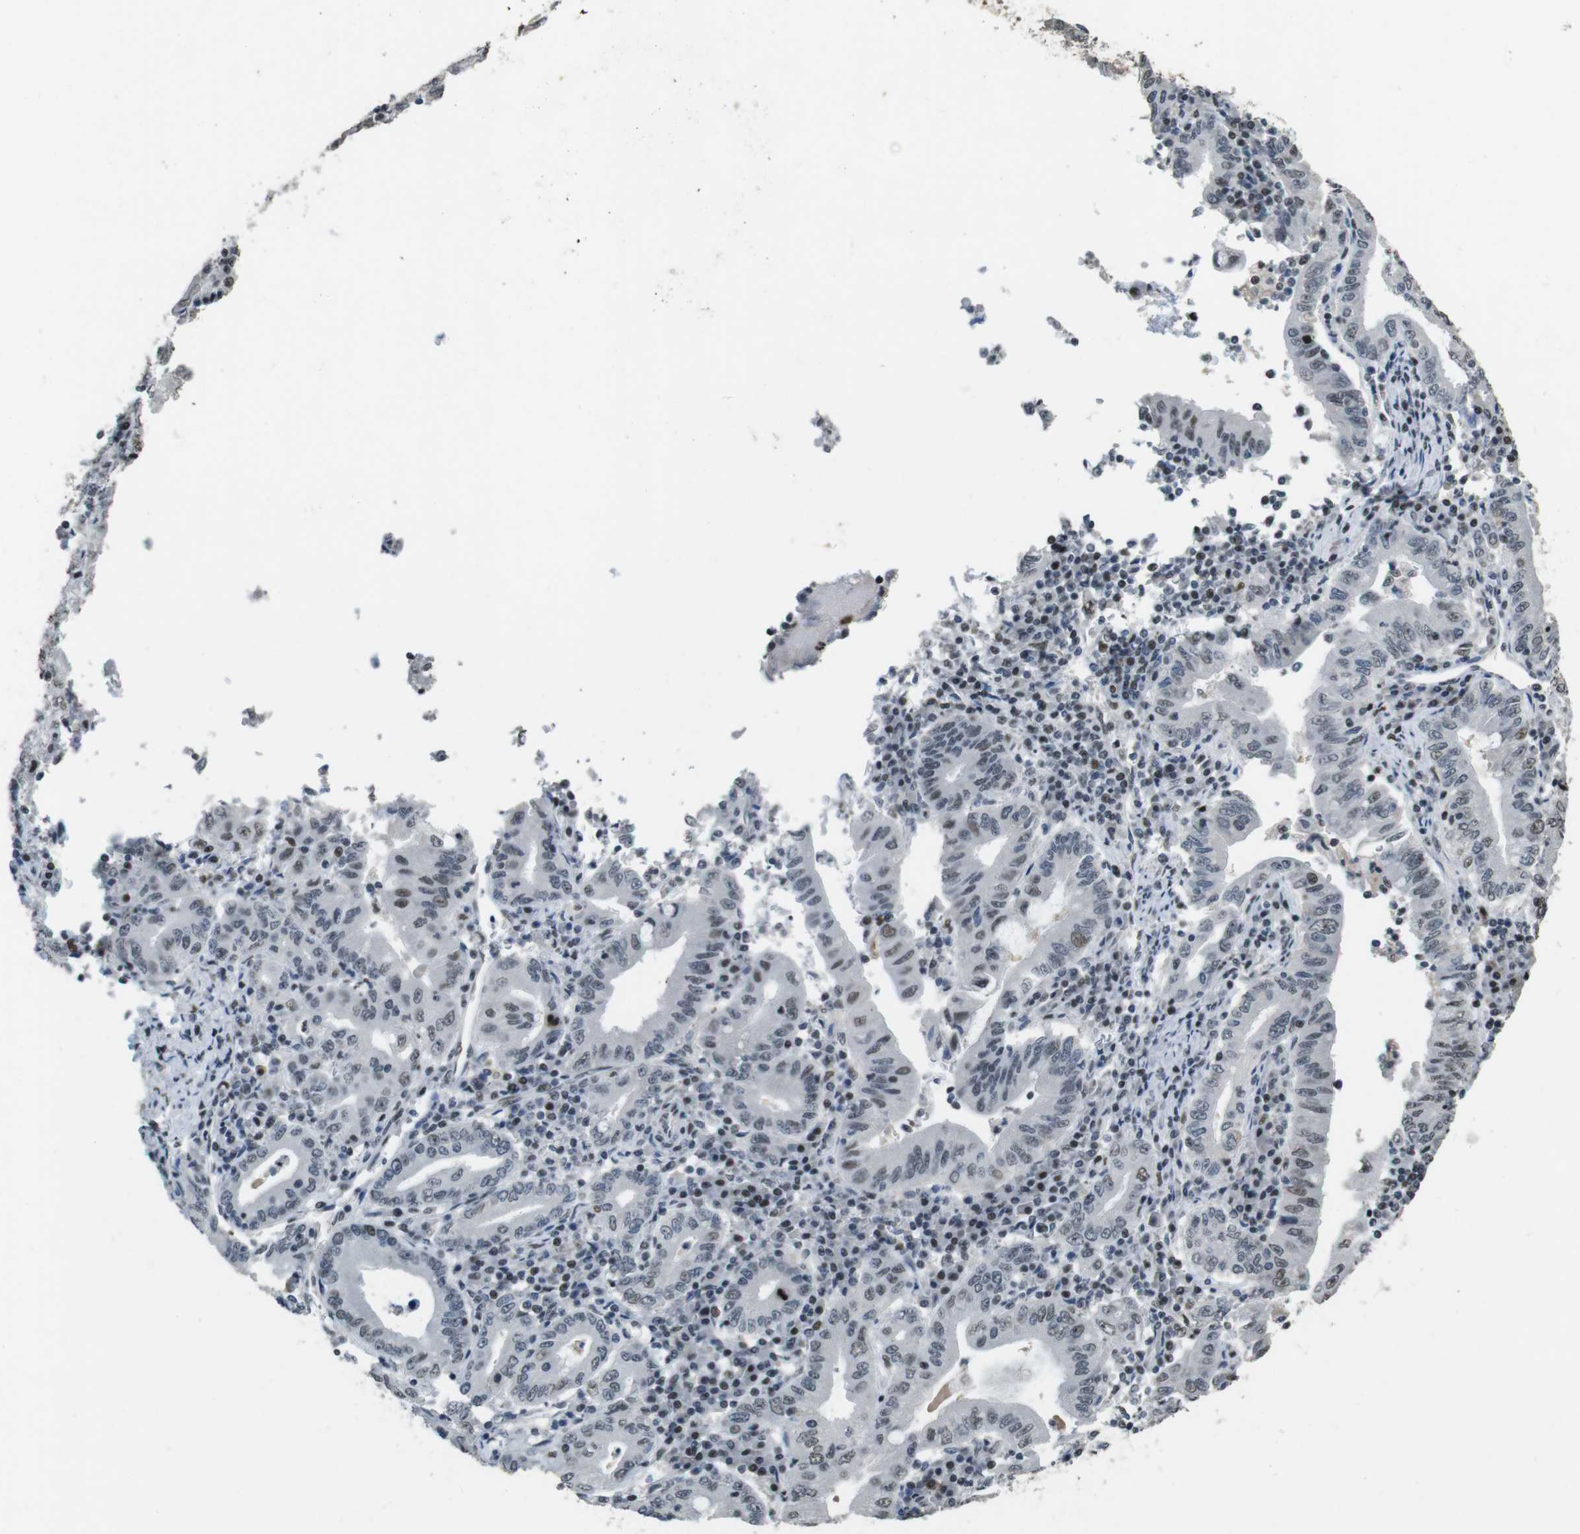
{"staining": {"intensity": "weak", "quantity": "<25%", "location": "nuclear"}, "tissue": "stomach cancer", "cell_type": "Tumor cells", "image_type": "cancer", "snomed": [{"axis": "morphology", "description": "Normal tissue, NOS"}, {"axis": "morphology", "description": "Adenocarcinoma, NOS"}, {"axis": "topography", "description": "Esophagus"}, {"axis": "topography", "description": "Stomach, upper"}, {"axis": "topography", "description": "Peripheral nerve tissue"}], "caption": "Human adenocarcinoma (stomach) stained for a protein using immunohistochemistry shows no positivity in tumor cells.", "gene": "CSNK2B", "patient": {"sex": "male", "age": 62}}